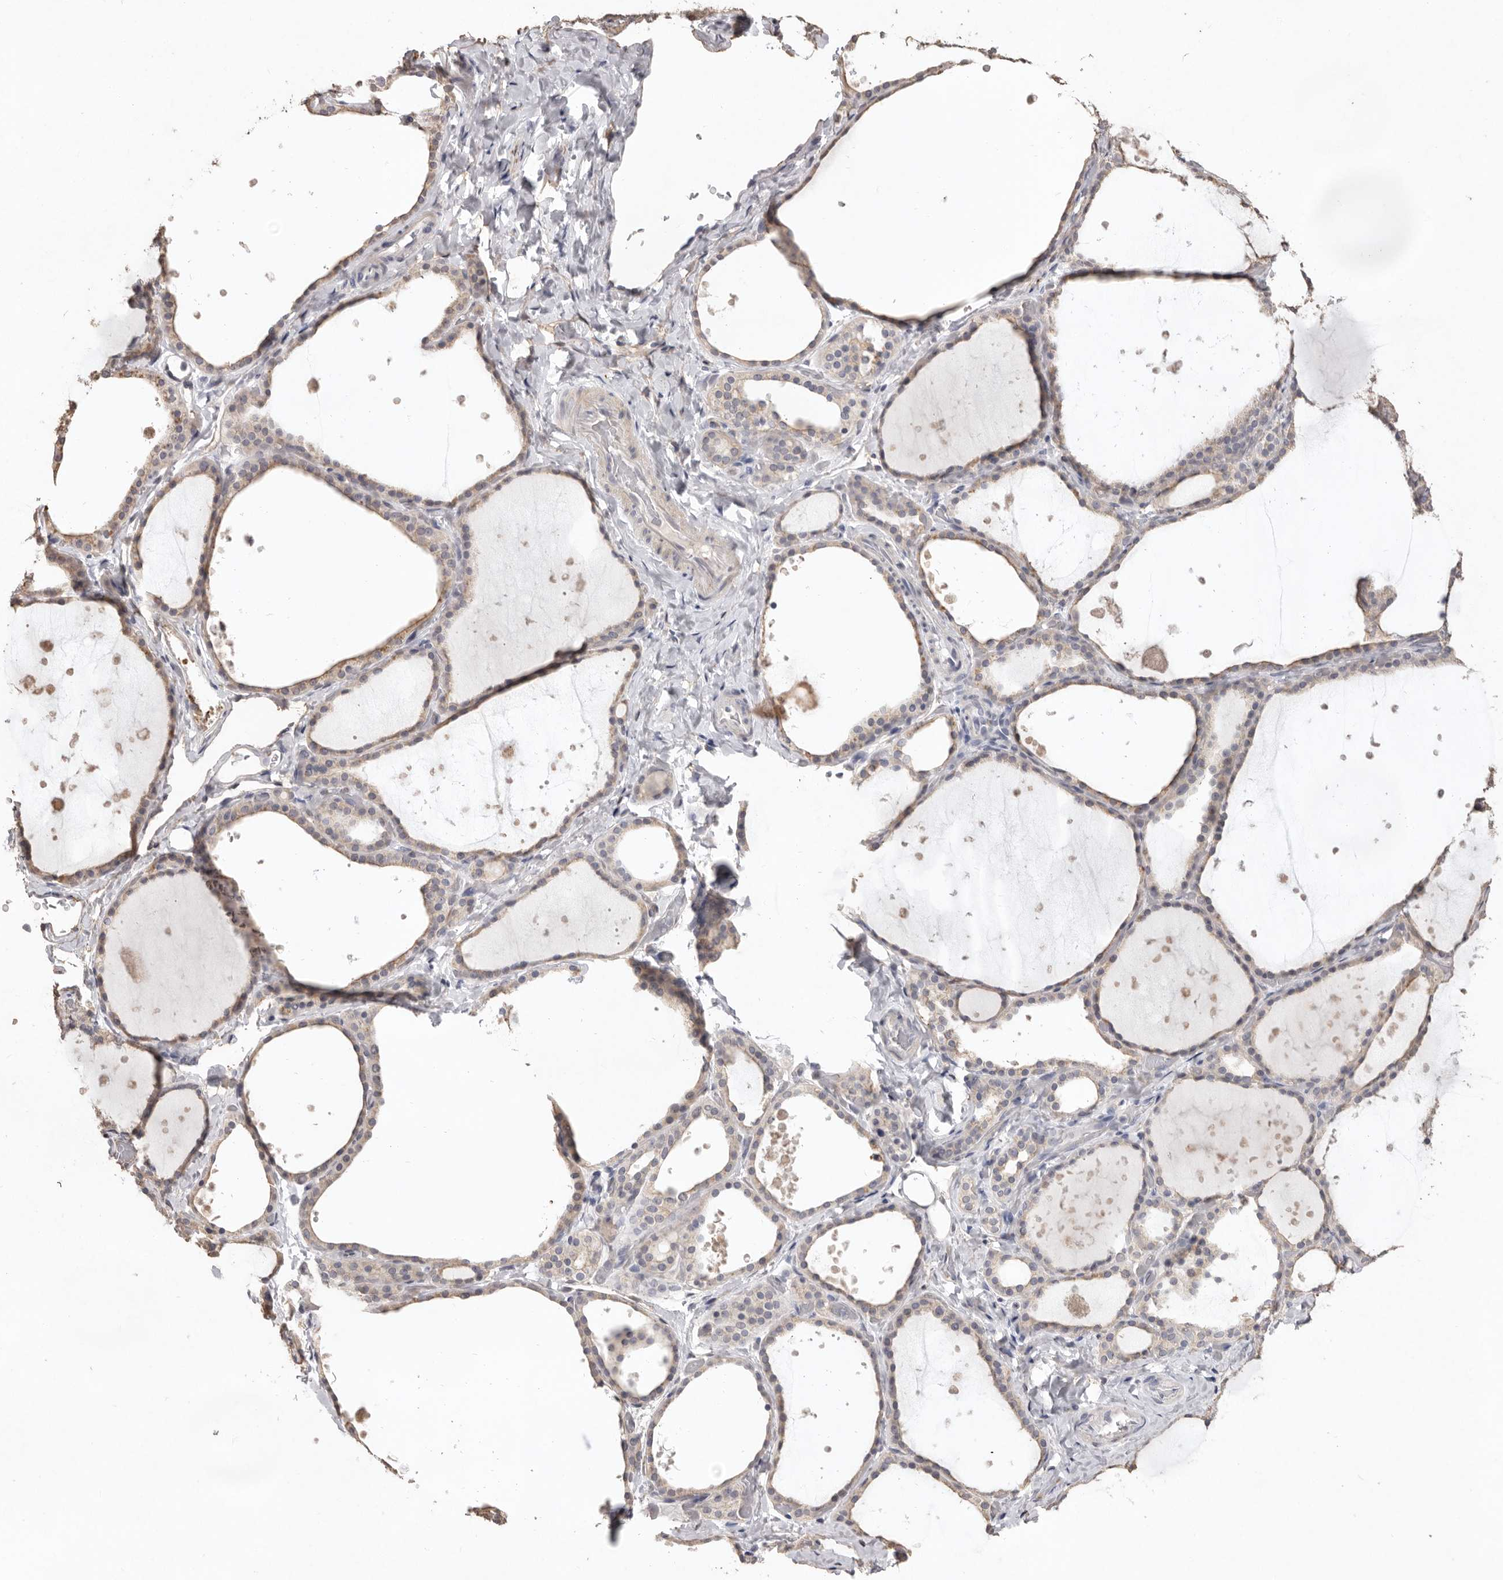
{"staining": {"intensity": "weak", "quantity": "25%-75%", "location": "cytoplasmic/membranous"}, "tissue": "thyroid gland", "cell_type": "Glandular cells", "image_type": "normal", "snomed": [{"axis": "morphology", "description": "Normal tissue, NOS"}, {"axis": "topography", "description": "Thyroid gland"}], "caption": "Normal thyroid gland shows weak cytoplasmic/membranous positivity in approximately 25%-75% of glandular cells.", "gene": "ZYG11B", "patient": {"sex": "female", "age": 44}}